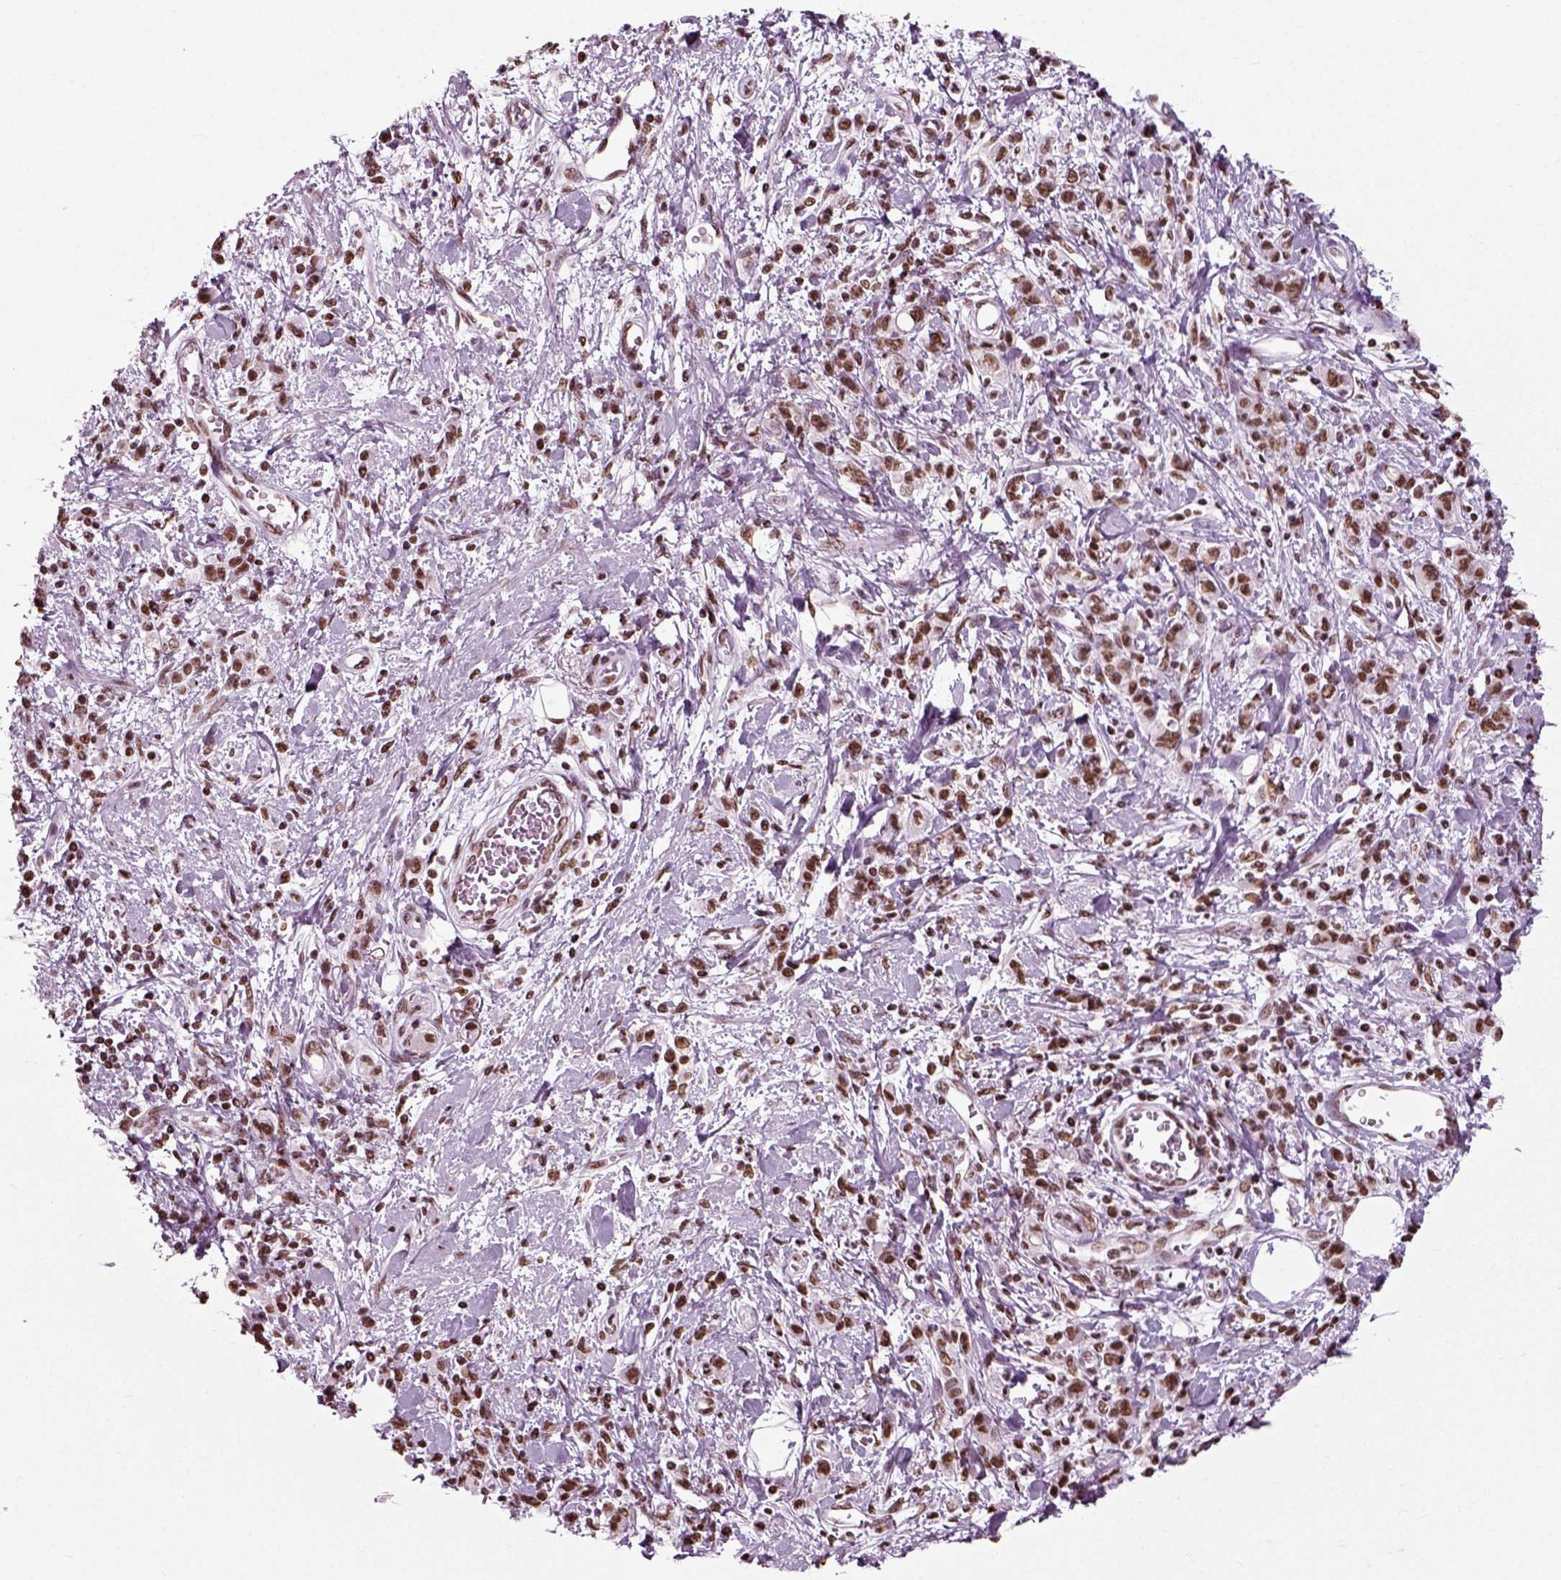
{"staining": {"intensity": "strong", "quantity": ">75%", "location": "nuclear"}, "tissue": "stomach cancer", "cell_type": "Tumor cells", "image_type": "cancer", "snomed": [{"axis": "morphology", "description": "Adenocarcinoma, NOS"}, {"axis": "topography", "description": "Stomach"}], "caption": "About >75% of tumor cells in stomach adenocarcinoma exhibit strong nuclear protein positivity as visualized by brown immunohistochemical staining.", "gene": "POLR1H", "patient": {"sex": "male", "age": 77}}